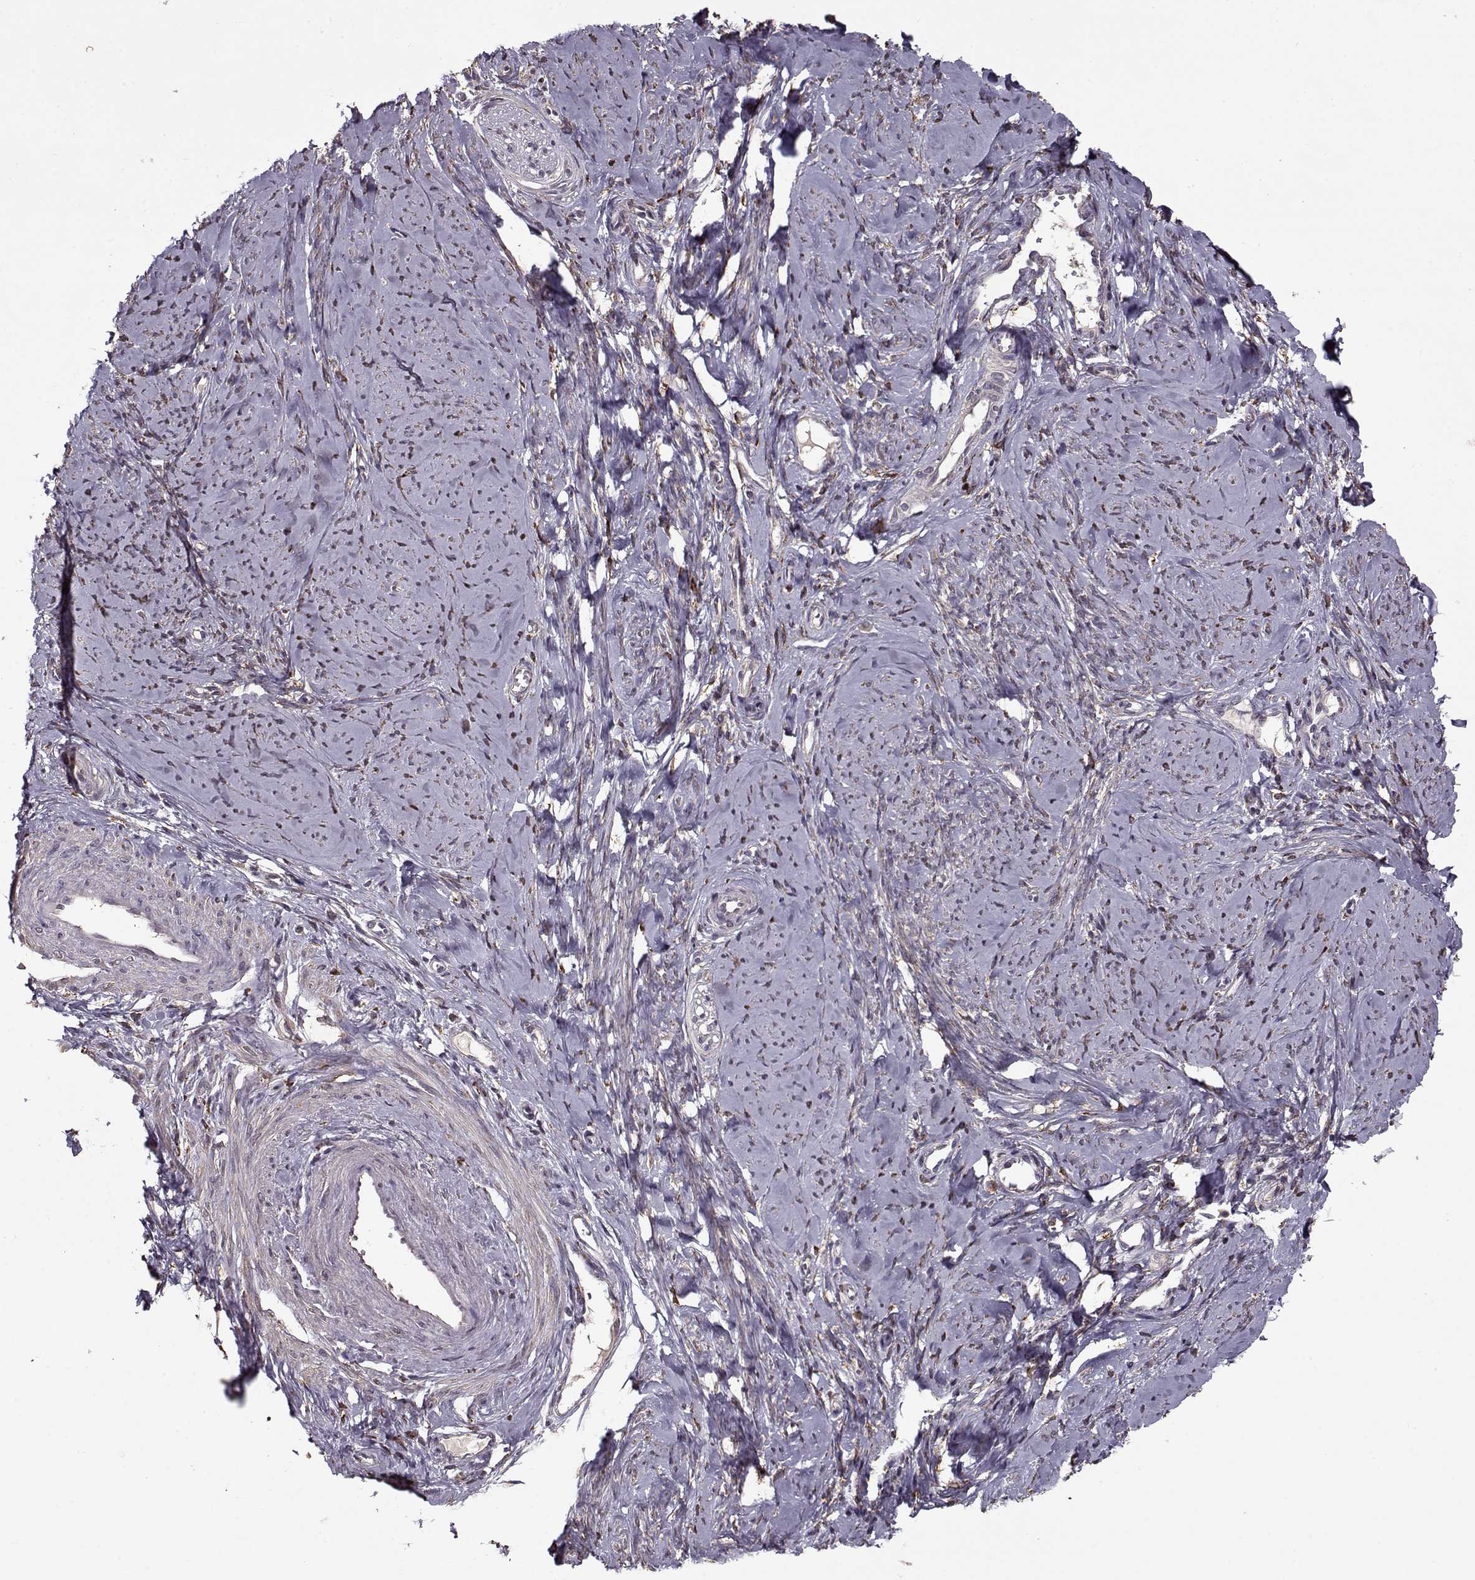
{"staining": {"intensity": "weak", "quantity": "25%-75%", "location": "cytoplasmic/membranous"}, "tissue": "smooth muscle", "cell_type": "Smooth muscle cells", "image_type": "normal", "snomed": [{"axis": "morphology", "description": "Normal tissue, NOS"}, {"axis": "topography", "description": "Smooth muscle"}], "caption": "Unremarkable smooth muscle reveals weak cytoplasmic/membranous staining in about 25%-75% of smooth muscle cells.", "gene": "IMMP1L", "patient": {"sex": "female", "age": 48}}